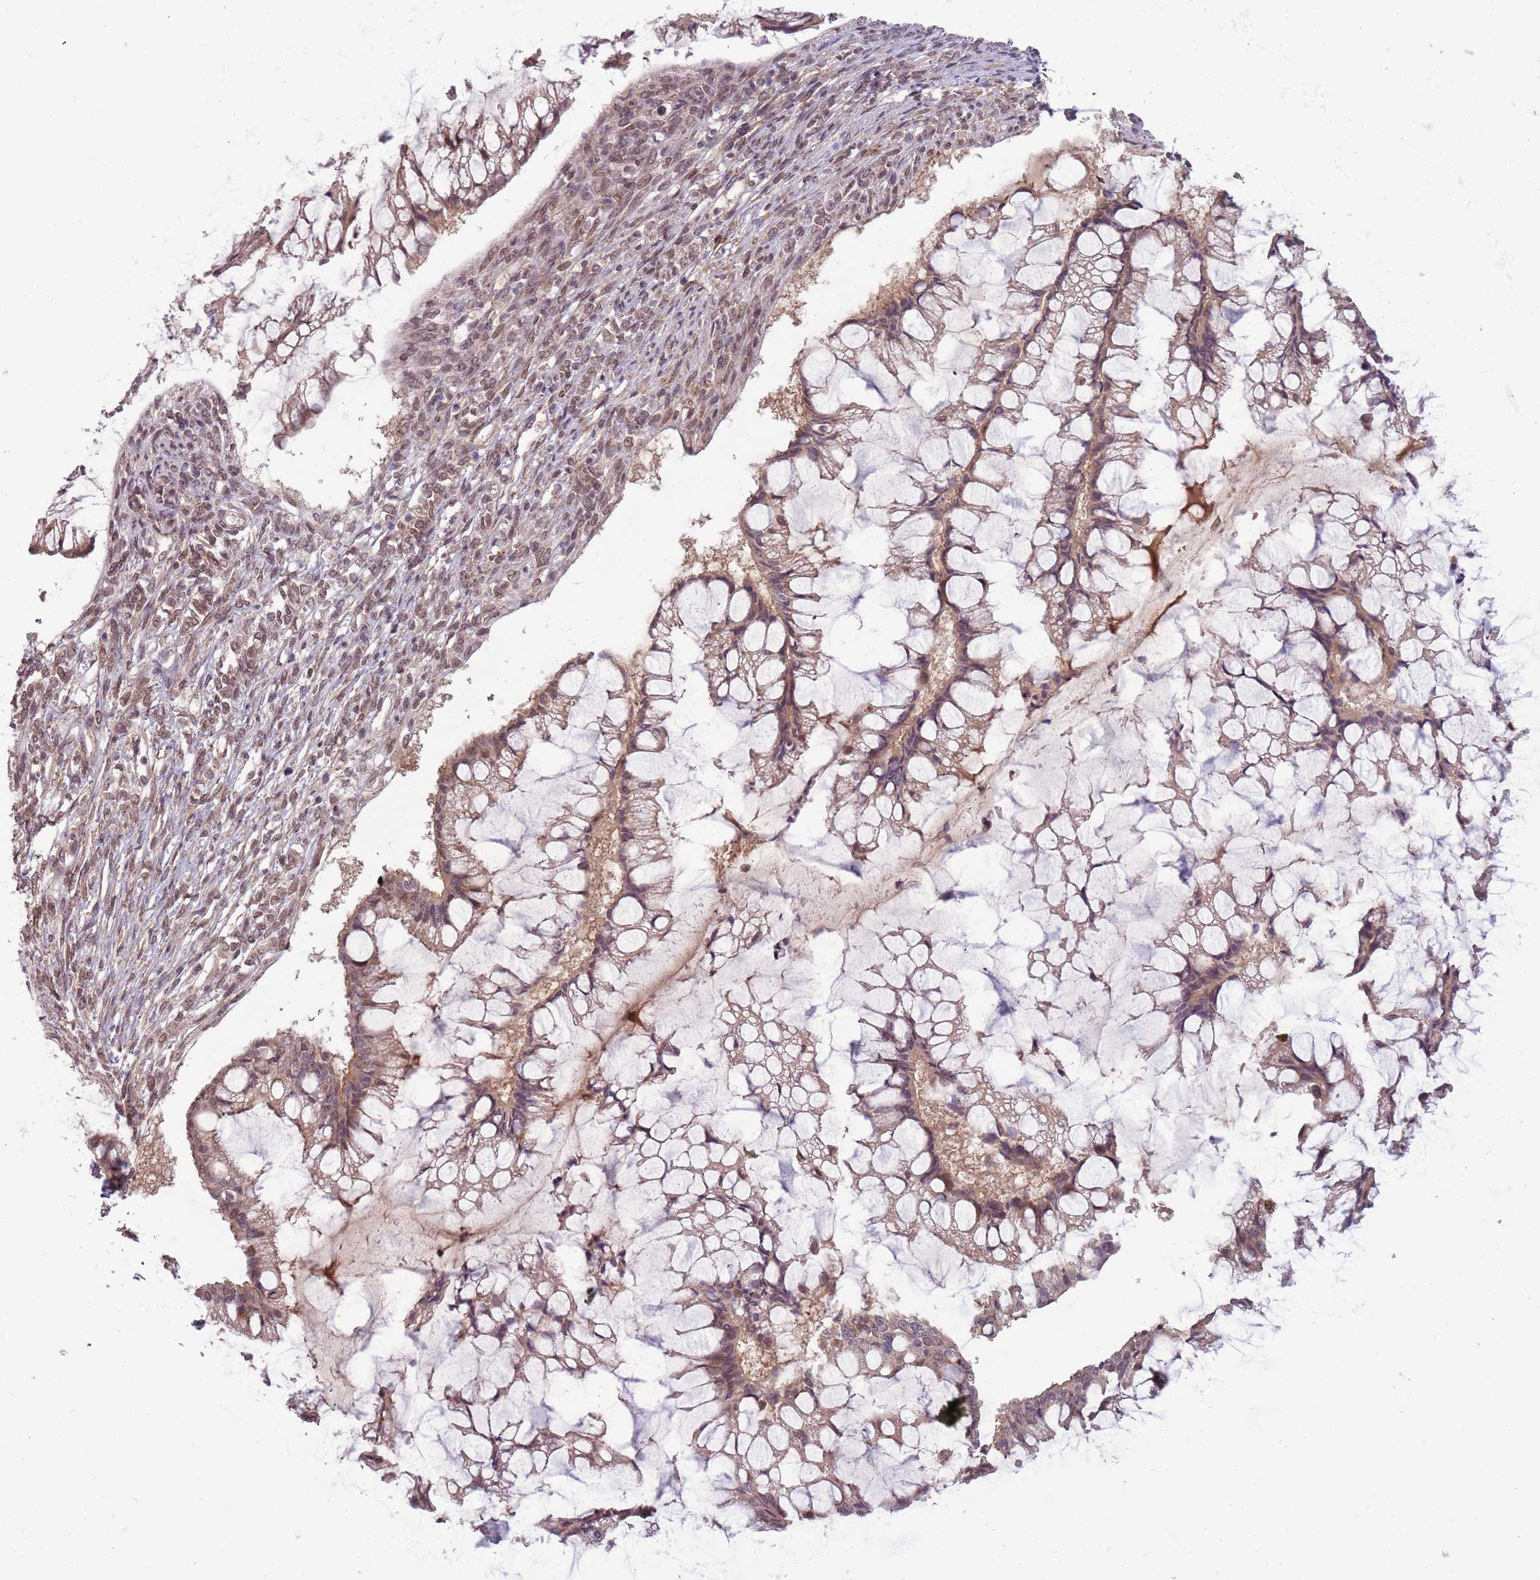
{"staining": {"intensity": "moderate", "quantity": ">75%", "location": "cytoplasmic/membranous"}, "tissue": "ovarian cancer", "cell_type": "Tumor cells", "image_type": "cancer", "snomed": [{"axis": "morphology", "description": "Cystadenocarcinoma, mucinous, NOS"}, {"axis": "topography", "description": "Ovary"}], "caption": "An immunohistochemistry image of neoplastic tissue is shown. Protein staining in brown shows moderate cytoplasmic/membranous positivity in ovarian cancer within tumor cells. The protein of interest is shown in brown color, while the nuclei are stained blue.", "gene": "ADAMTS3", "patient": {"sex": "female", "age": 73}}